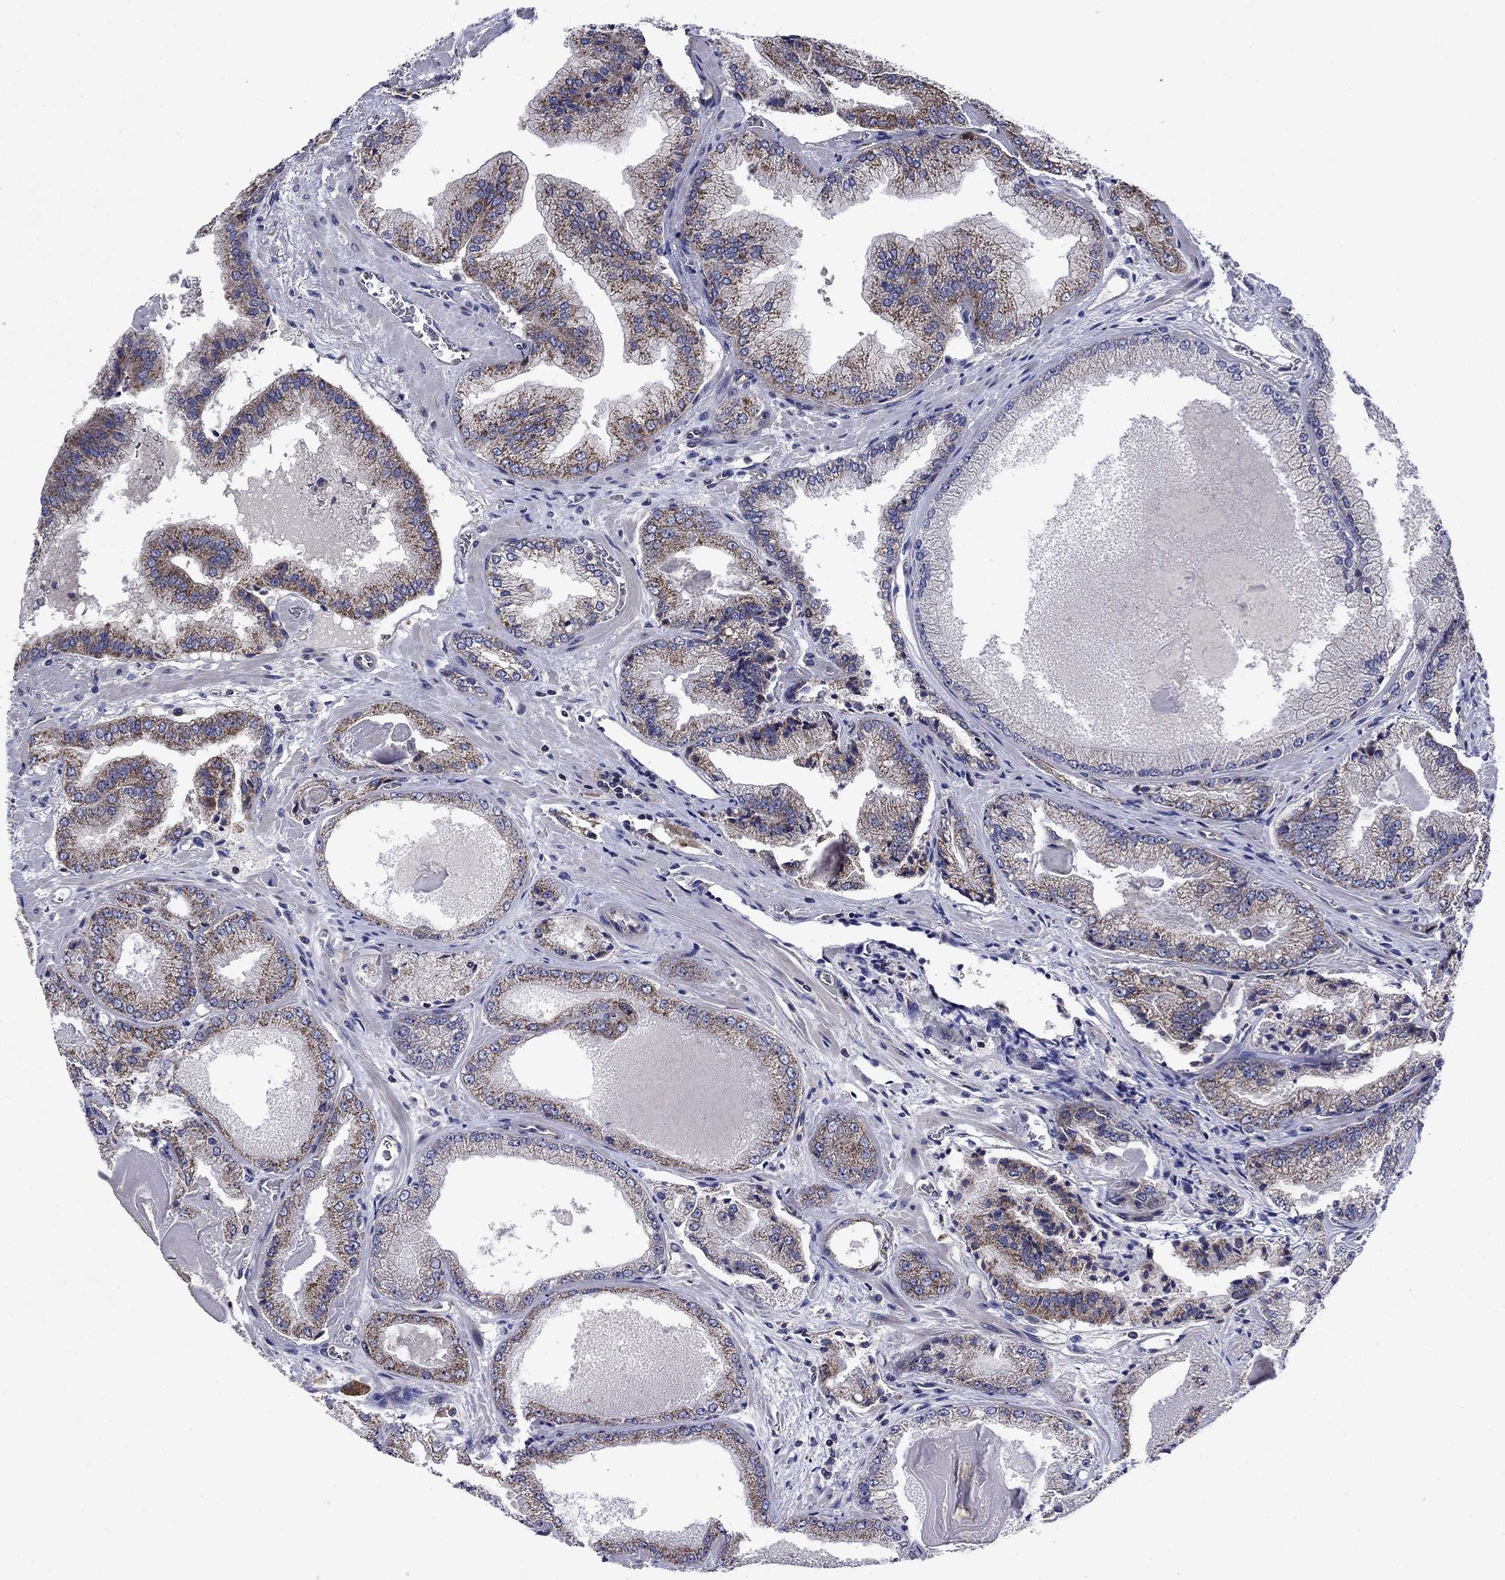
{"staining": {"intensity": "moderate", "quantity": "25%-75%", "location": "cytoplasmic/membranous"}, "tissue": "prostate cancer", "cell_type": "Tumor cells", "image_type": "cancer", "snomed": [{"axis": "morphology", "description": "Adenocarcinoma, Low grade"}, {"axis": "topography", "description": "Prostate"}], "caption": "Moderate cytoplasmic/membranous protein expression is present in about 25%-75% of tumor cells in adenocarcinoma (low-grade) (prostate). Using DAB (brown) and hematoxylin (blue) stains, captured at high magnification using brightfield microscopy.", "gene": "KIF22", "patient": {"sex": "male", "age": 72}}